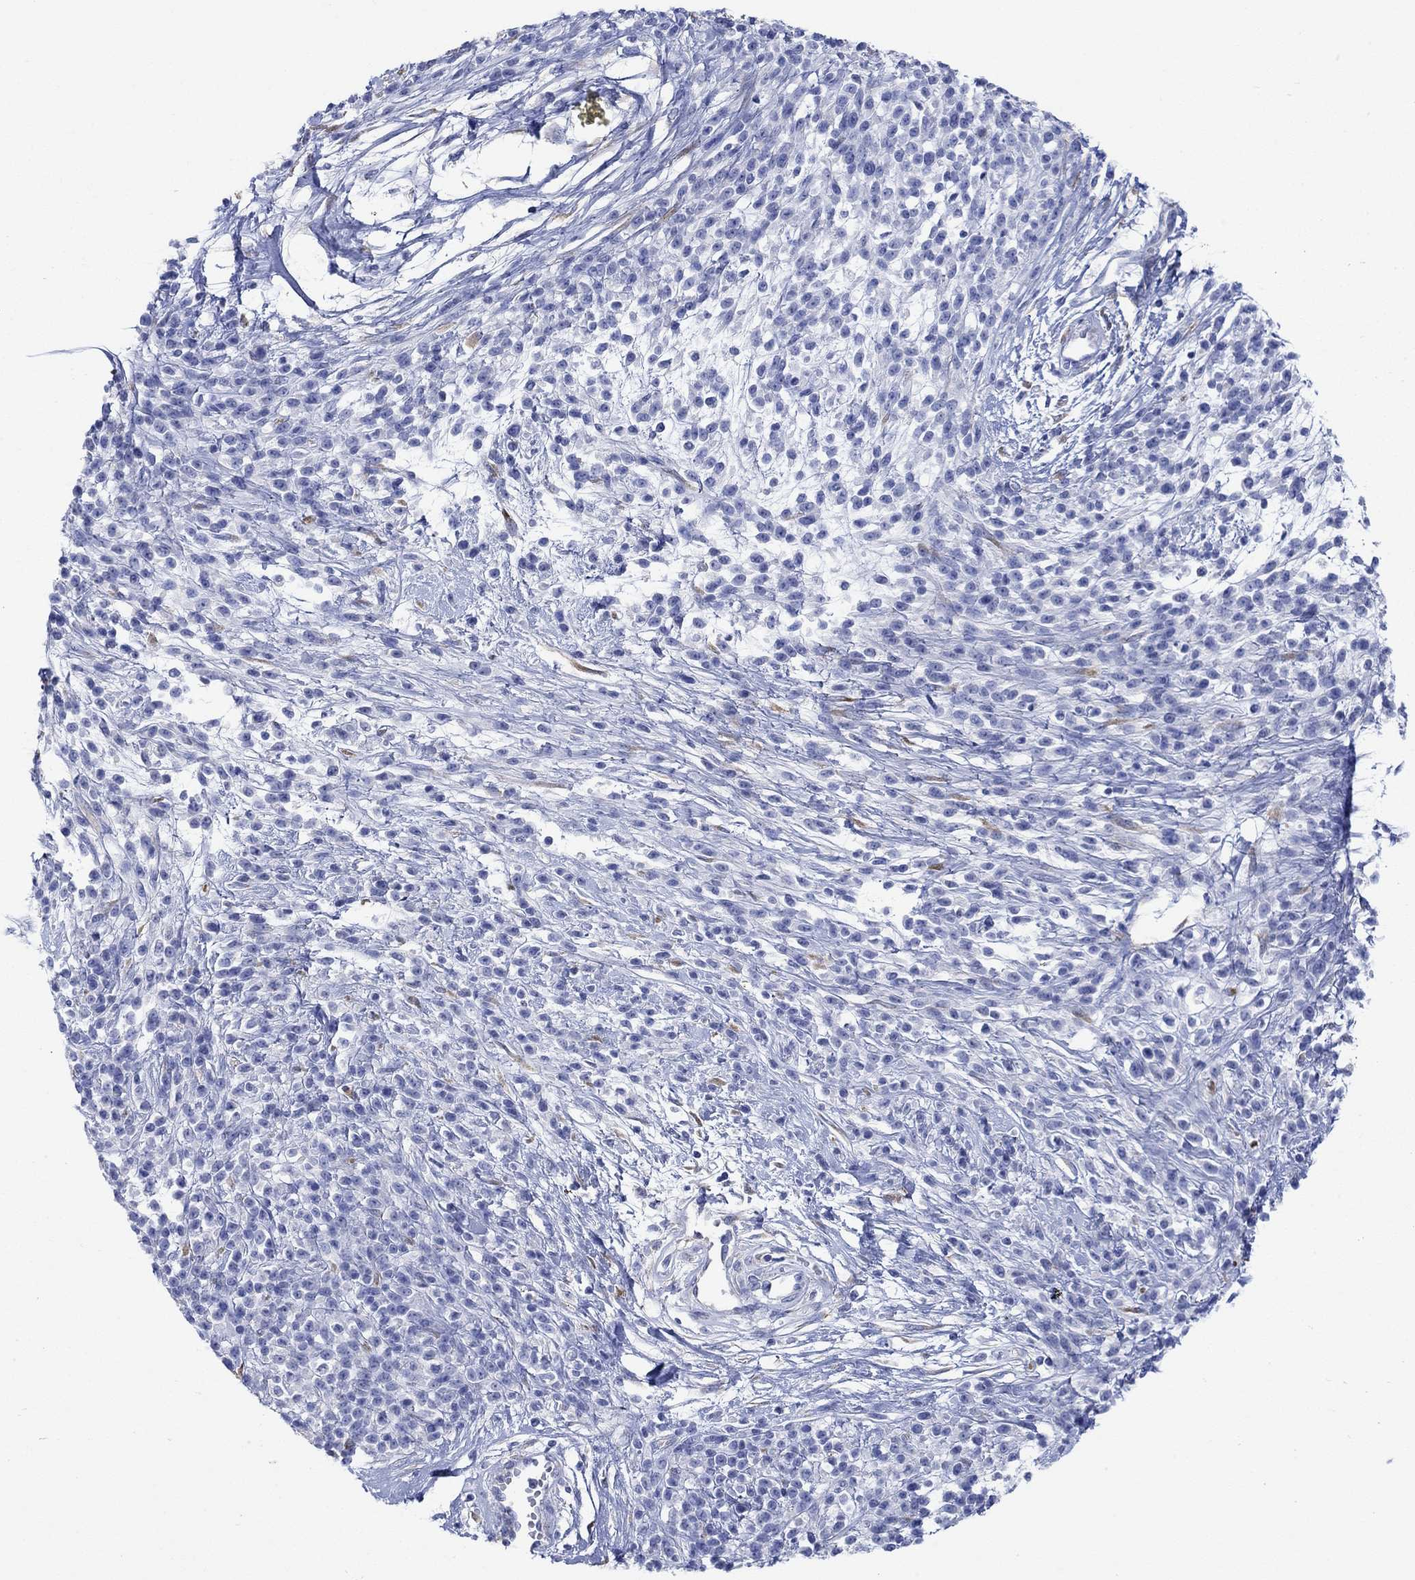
{"staining": {"intensity": "negative", "quantity": "none", "location": "none"}, "tissue": "melanoma", "cell_type": "Tumor cells", "image_type": "cancer", "snomed": [{"axis": "morphology", "description": "Malignant melanoma, NOS"}, {"axis": "topography", "description": "Skin"}, {"axis": "topography", "description": "Skin of trunk"}], "caption": "Immunohistochemical staining of melanoma reveals no significant staining in tumor cells.", "gene": "P2RY6", "patient": {"sex": "male", "age": 74}}